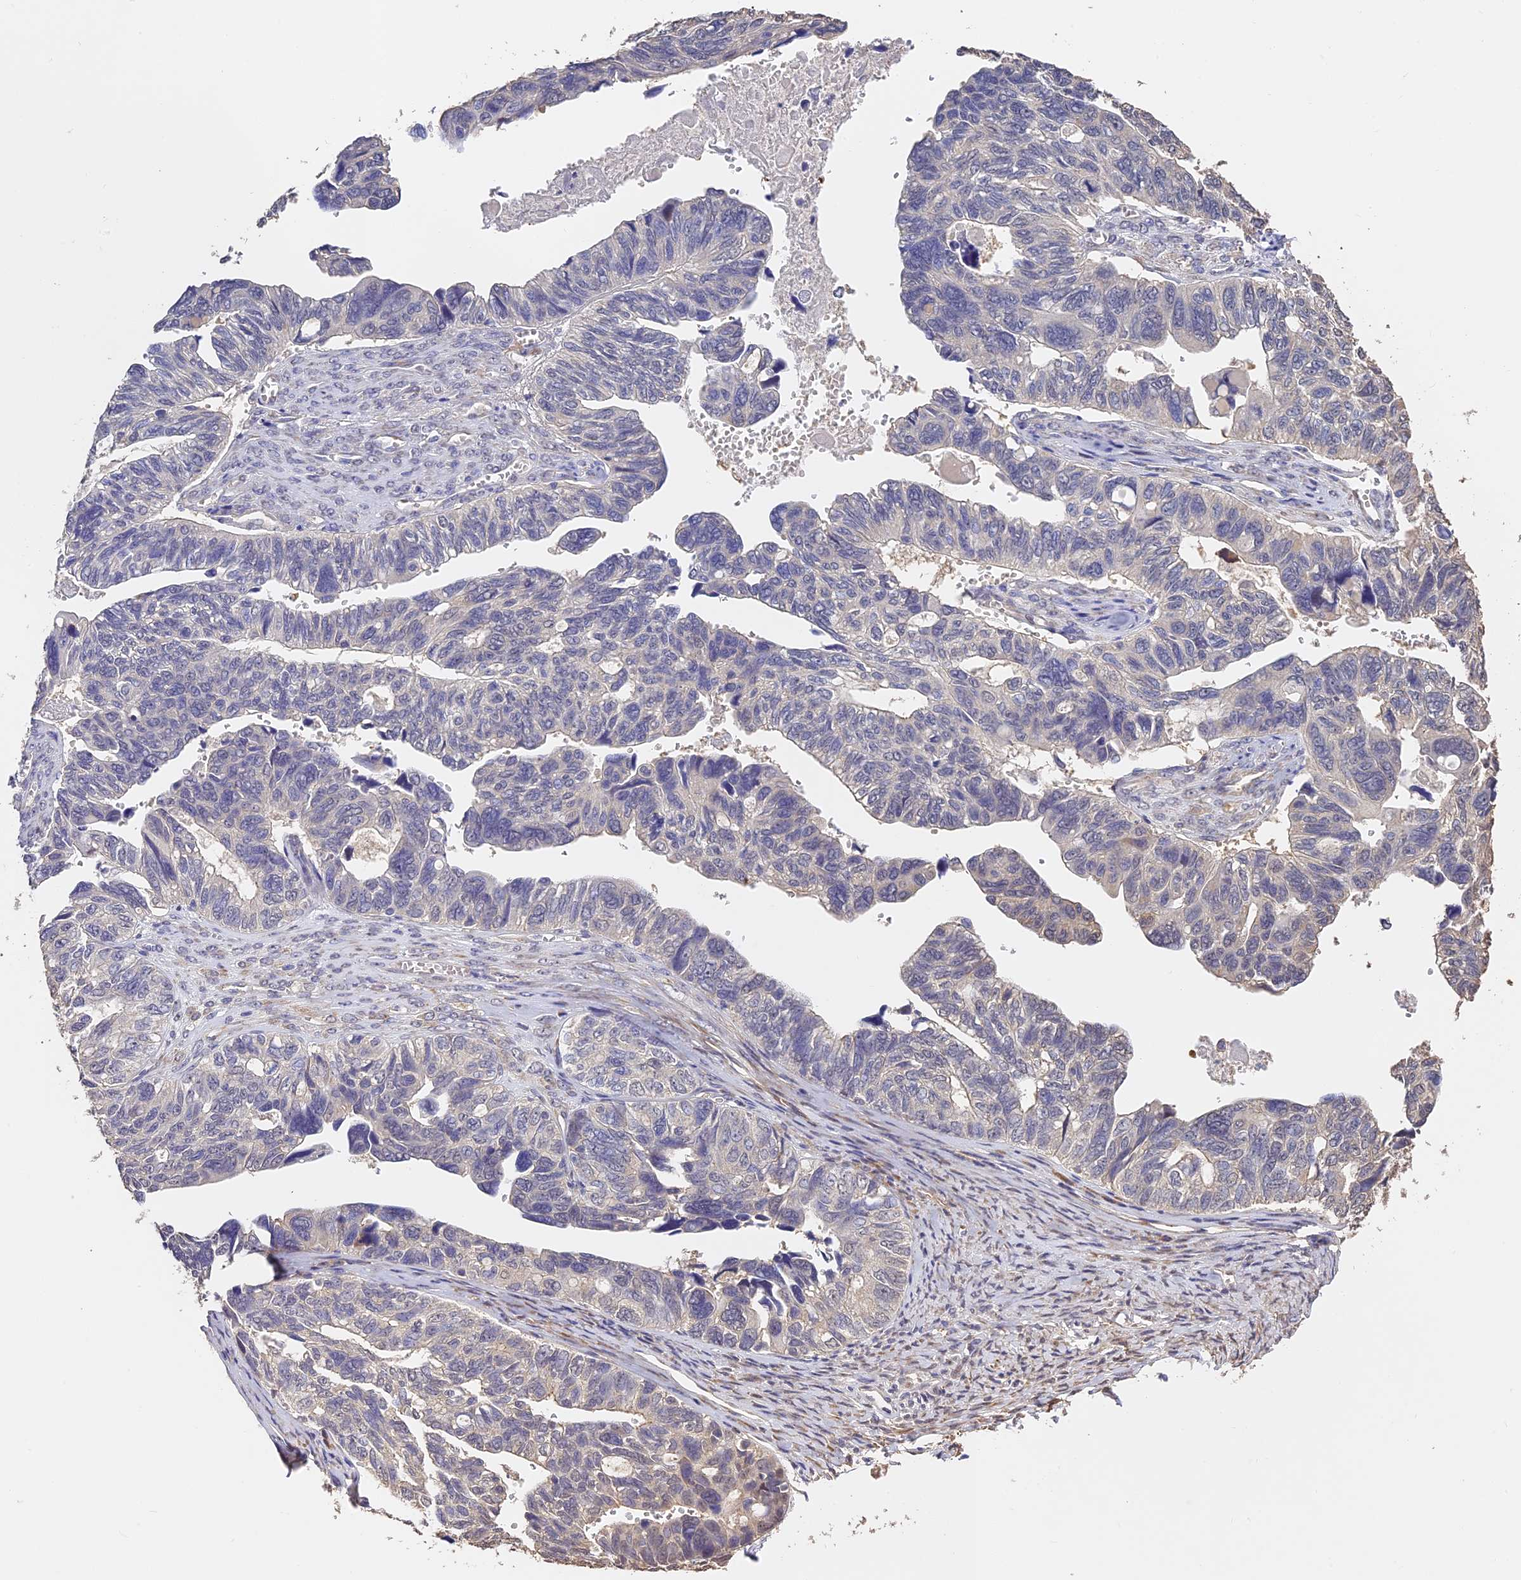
{"staining": {"intensity": "negative", "quantity": "none", "location": "none"}, "tissue": "ovarian cancer", "cell_type": "Tumor cells", "image_type": "cancer", "snomed": [{"axis": "morphology", "description": "Cystadenocarcinoma, serous, NOS"}, {"axis": "topography", "description": "Ovary"}], "caption": "Human ovarian cancer (serous cystadenocarcinoma) stained for a protein using IHC displays no staining in tumor cells.", "gene": "SLC11A1", "patient": {"sex": "female", "age": 79}}